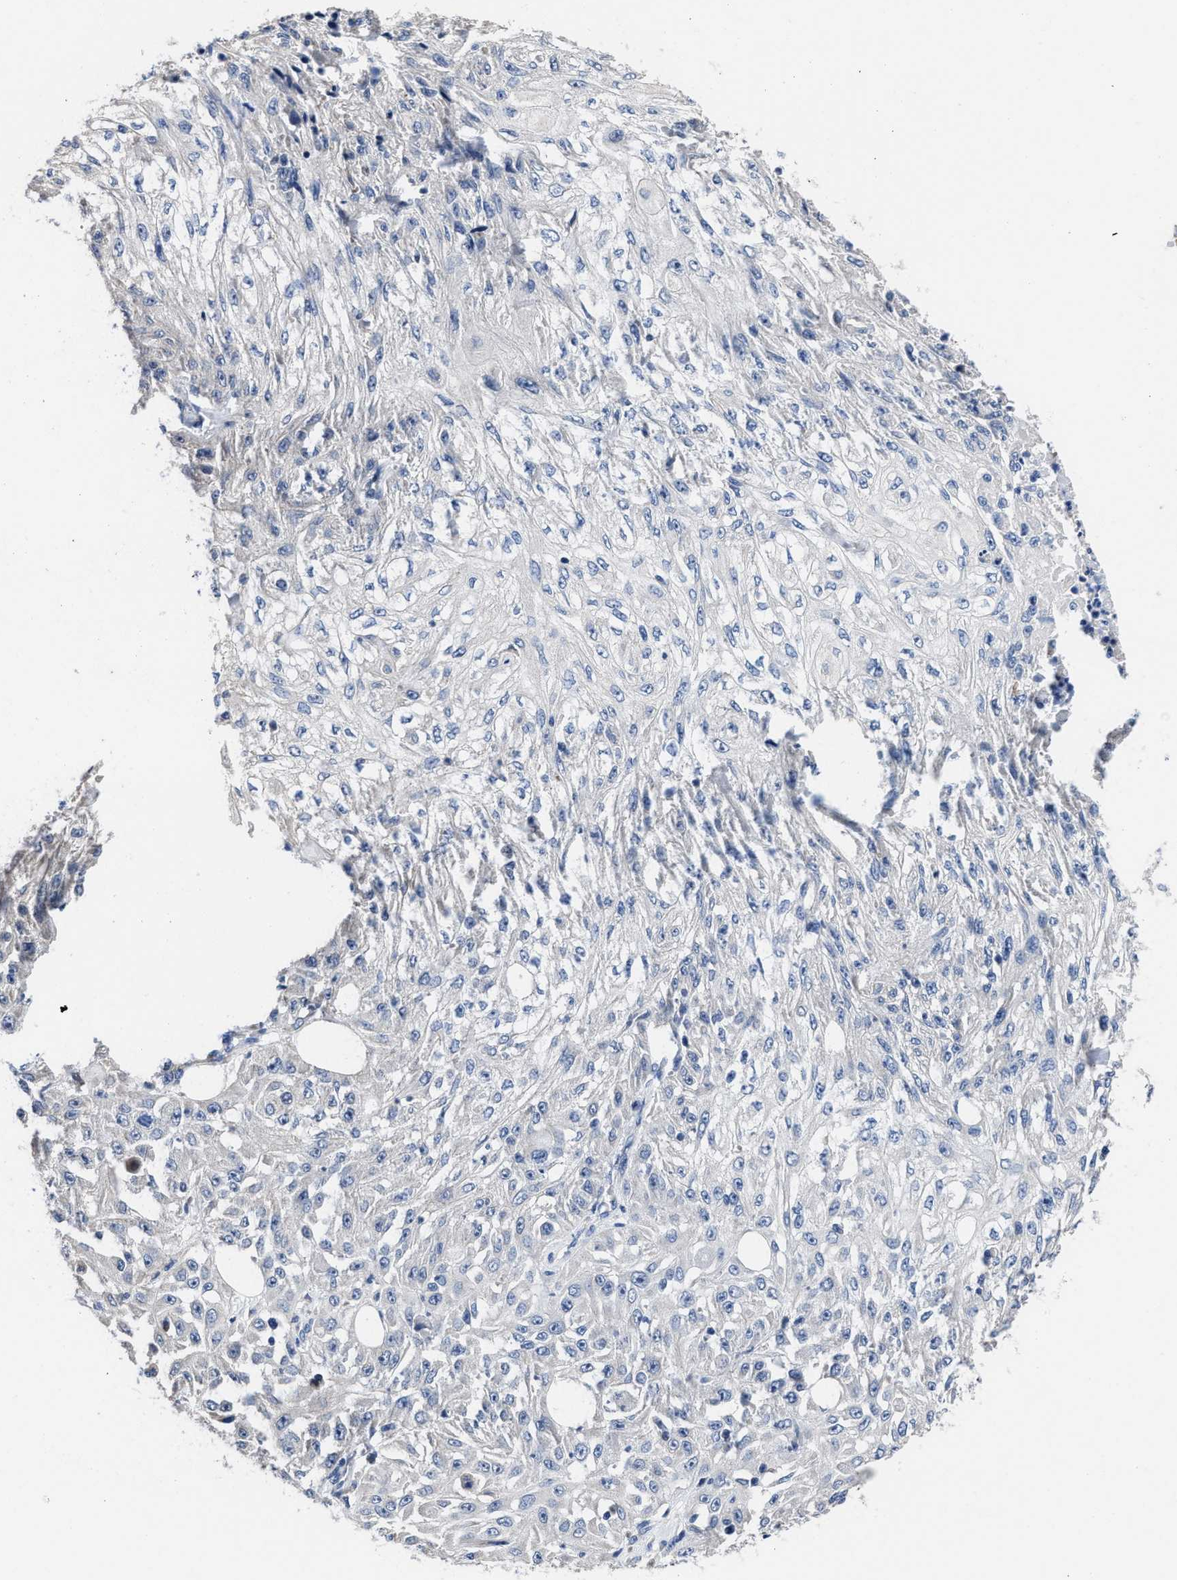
{"staining": {"intensity": "negative", "quantity": "none", "location": "none"}, "tissue": "skin cancer", "cell_type": "Tumor cells", "image_type": "cancer", "snomed": [{"axis": "morphology", "description": "Squamous cell carcinoma, NOS"}, {"axis": "morphology", "description": "Squamous cell carcinoma, metastatic, NOS"}, {"axis": "topography", "description": "Skin"}, {"axis": "topography", "description": "Lymph node"}], "caption": "IHC micrograph of squamous cell carcinoma (skin) stained for a protein (brown), which displays no expression in tumor cells. (Immunohistochemistry (ihc), brightfield microscopy, high magnification).", "gene": "HOOK1", "patient": {"sex": "male", "age": 75}}